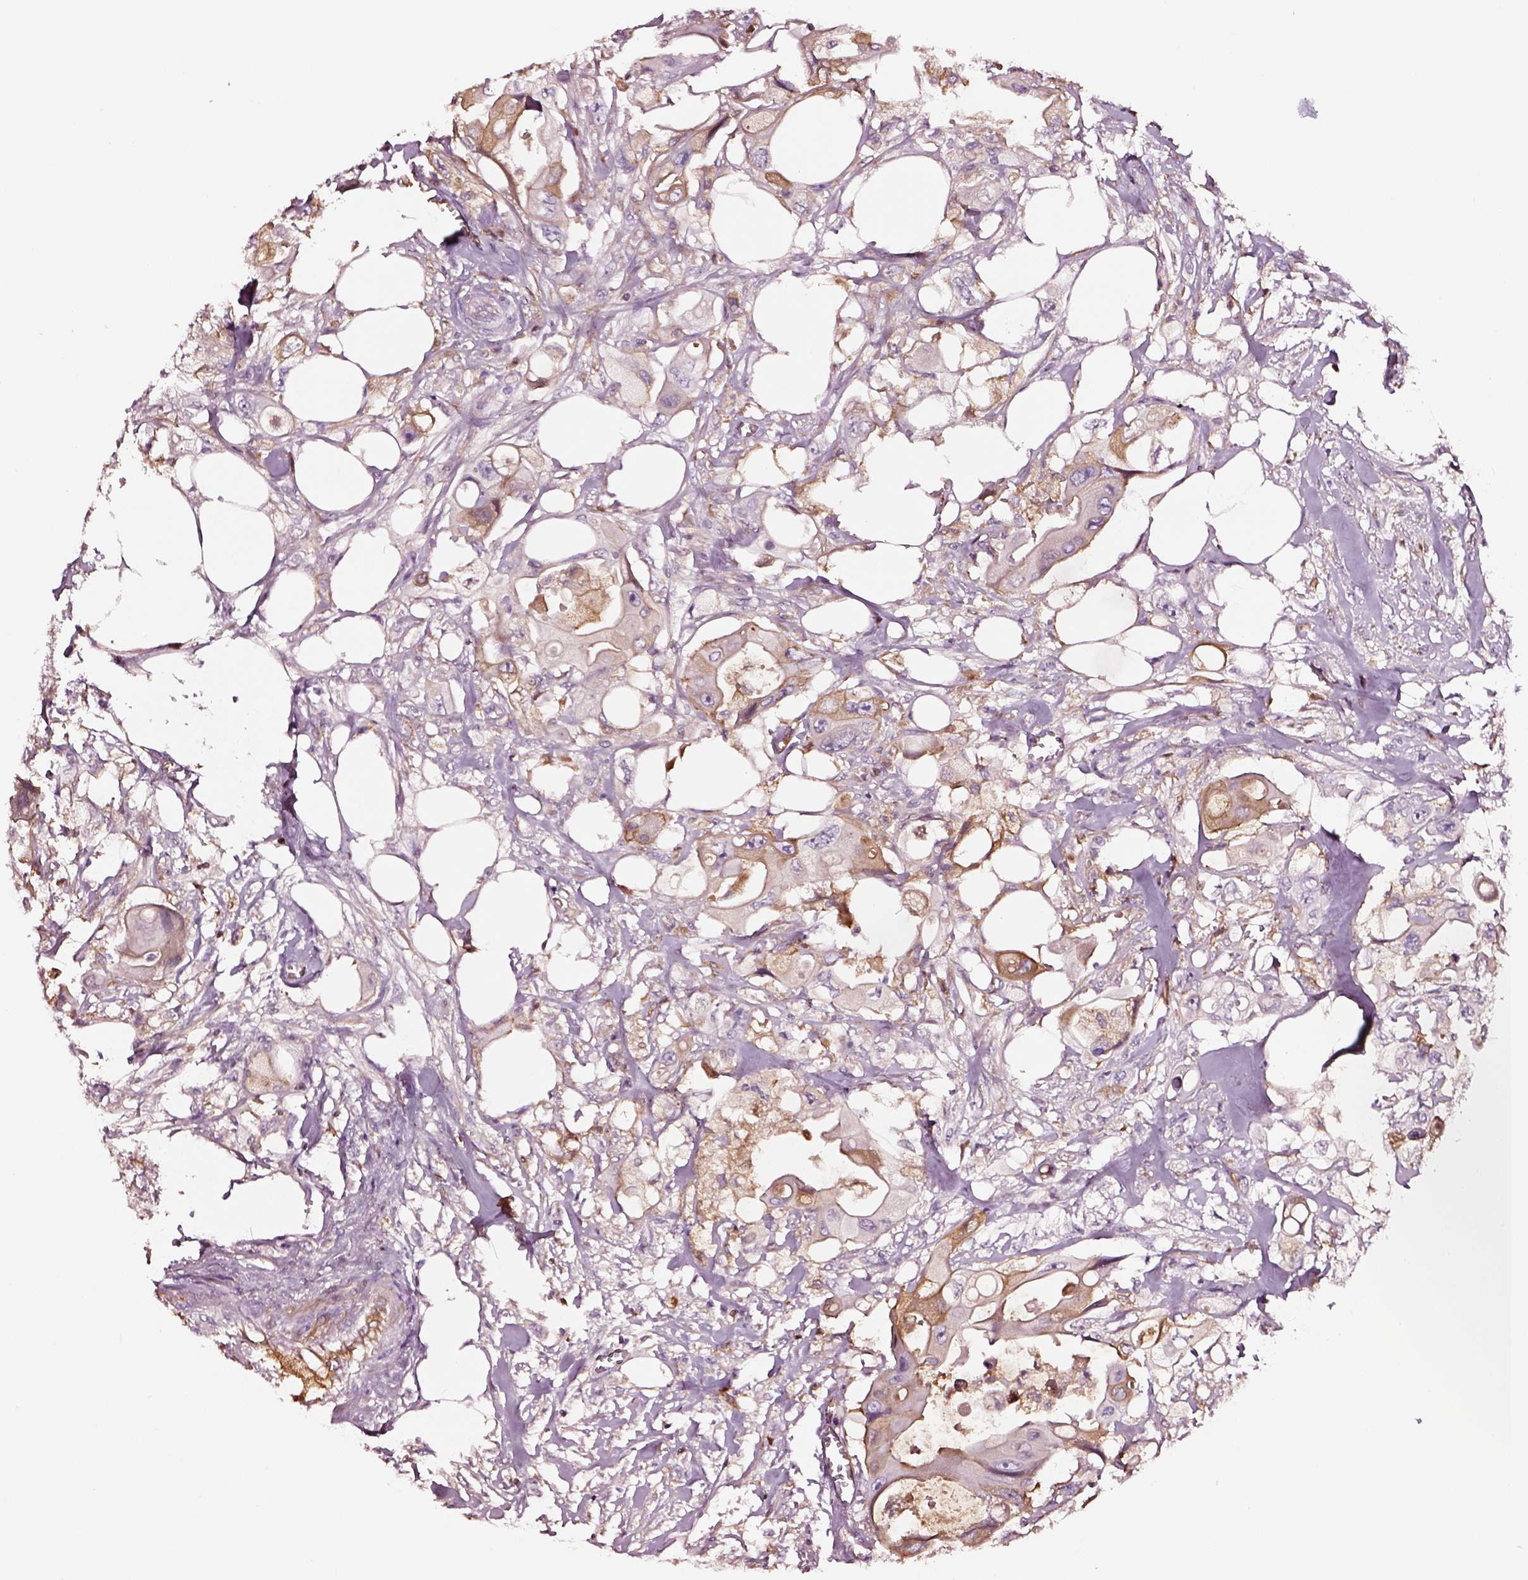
{"staining": {"intensity": "weak", "quantity": "<25%", "location": "cytoplasmic/membranous"}, "tissue": "colorectal cancer", "cell_type": "Tumor cells", "image_type": "cancer", "snomed": [{"axis": "morphology", "description": "Adenocarcinoma, NOS"}, {"axis": "topography", "description": "Rectum"}], "caption": "This image is of colorectal cancer (adenocarcinoma) stained with immunohistochemistry to label a protein in brown with the nuclei are counter-stained blue. There is no expression in tumor cells.", "gene": "TF", "patient": {"sex": "male", "age": 63}}